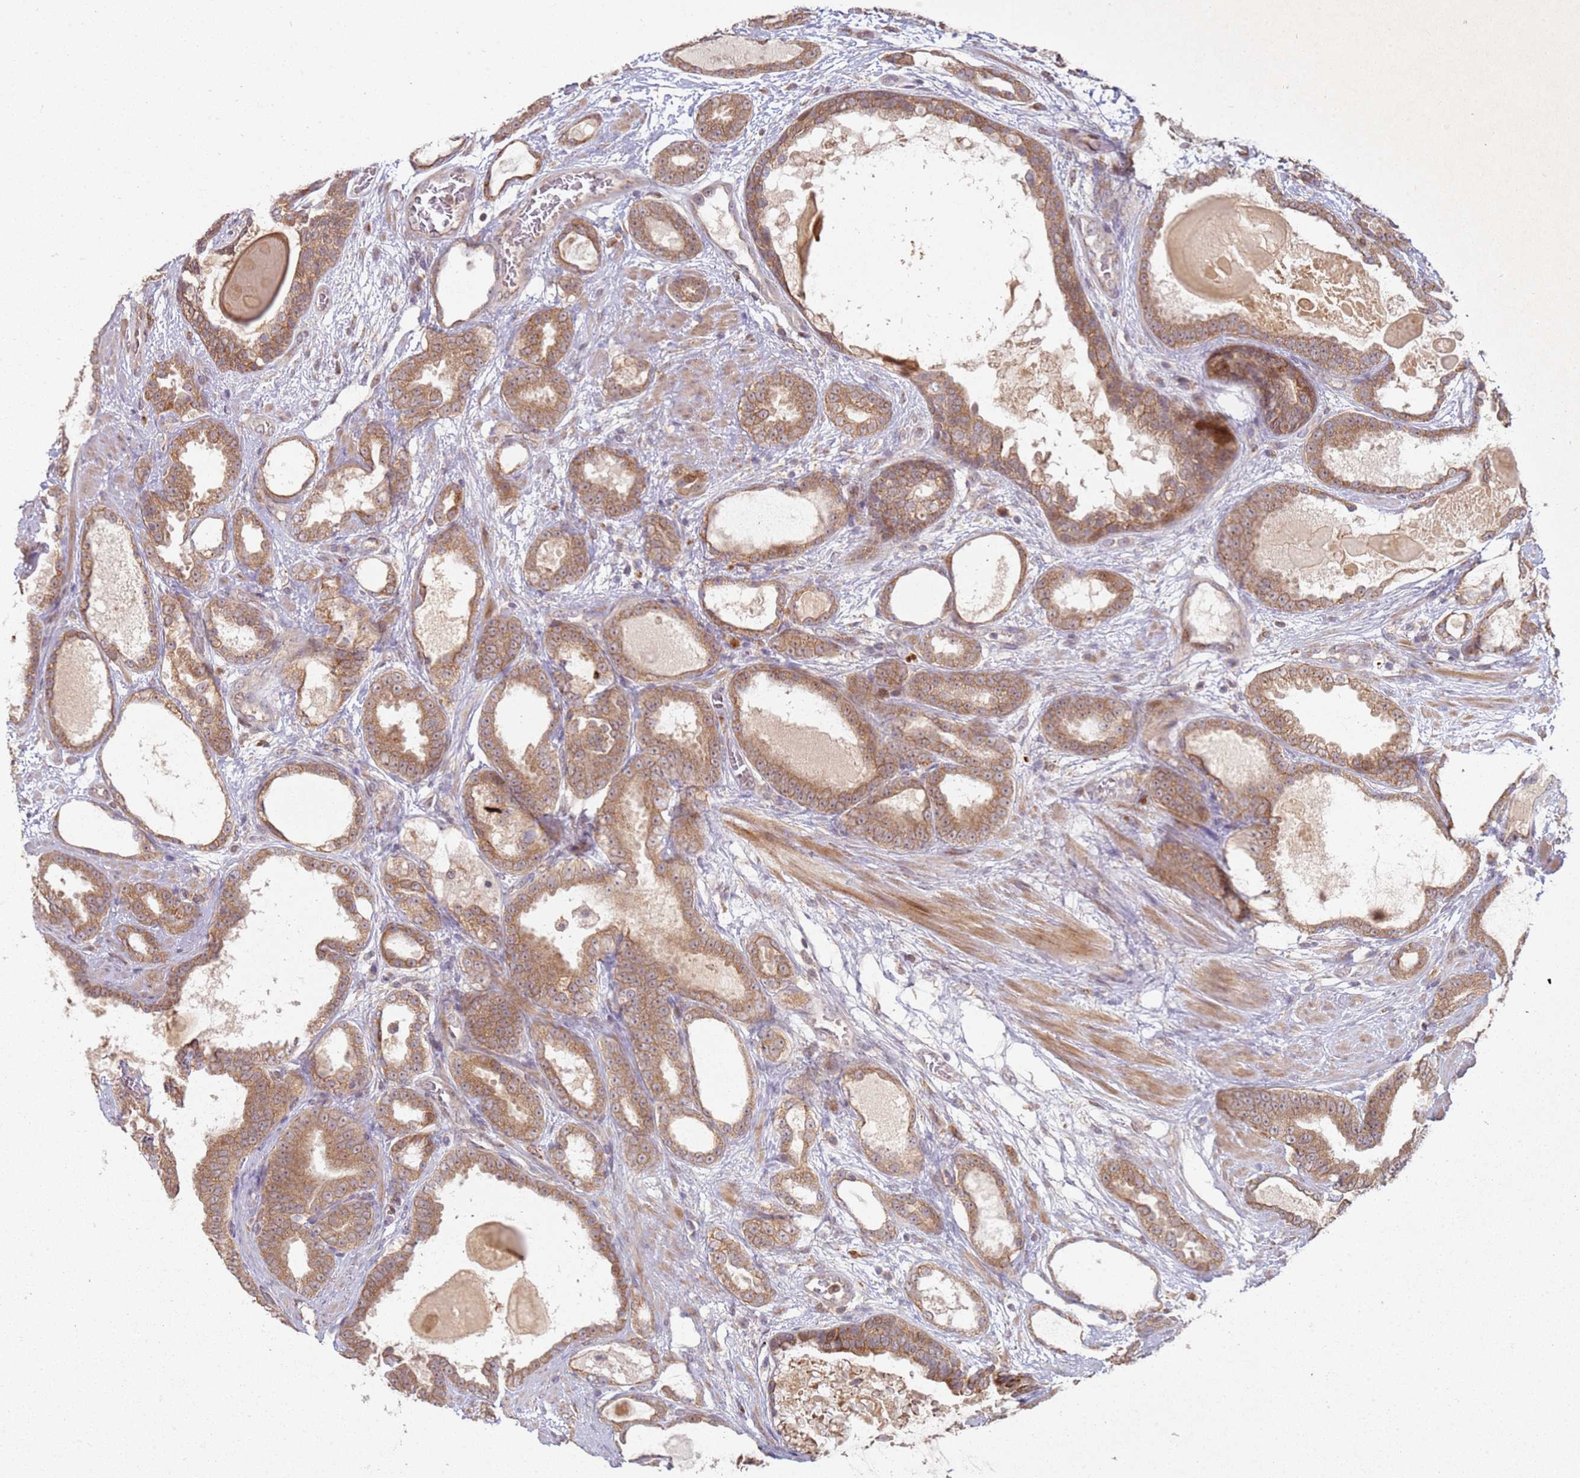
{"staining": {"intensity": "moderate", "quantity": ">75%", "location": "cytoplasmic/membranous"}, "tissue": "prostate cancer", "cell_type": "Tumor cells", "image_type": "cancer", "snomed": [{"axis": "morphology", "description": "Adenocarcinoma, High grade"}, {"axis": "topography", "description": "Prostate"}], "caption": "A medium amount of moderate cytoplasmic/membranous staining is seen in approximately >75% of tumor cells in adenocarcinoma (high-grade) (prostate) tissue.", "gene": "MPEG1", "patient": {"sex": "male", "age": 60}}